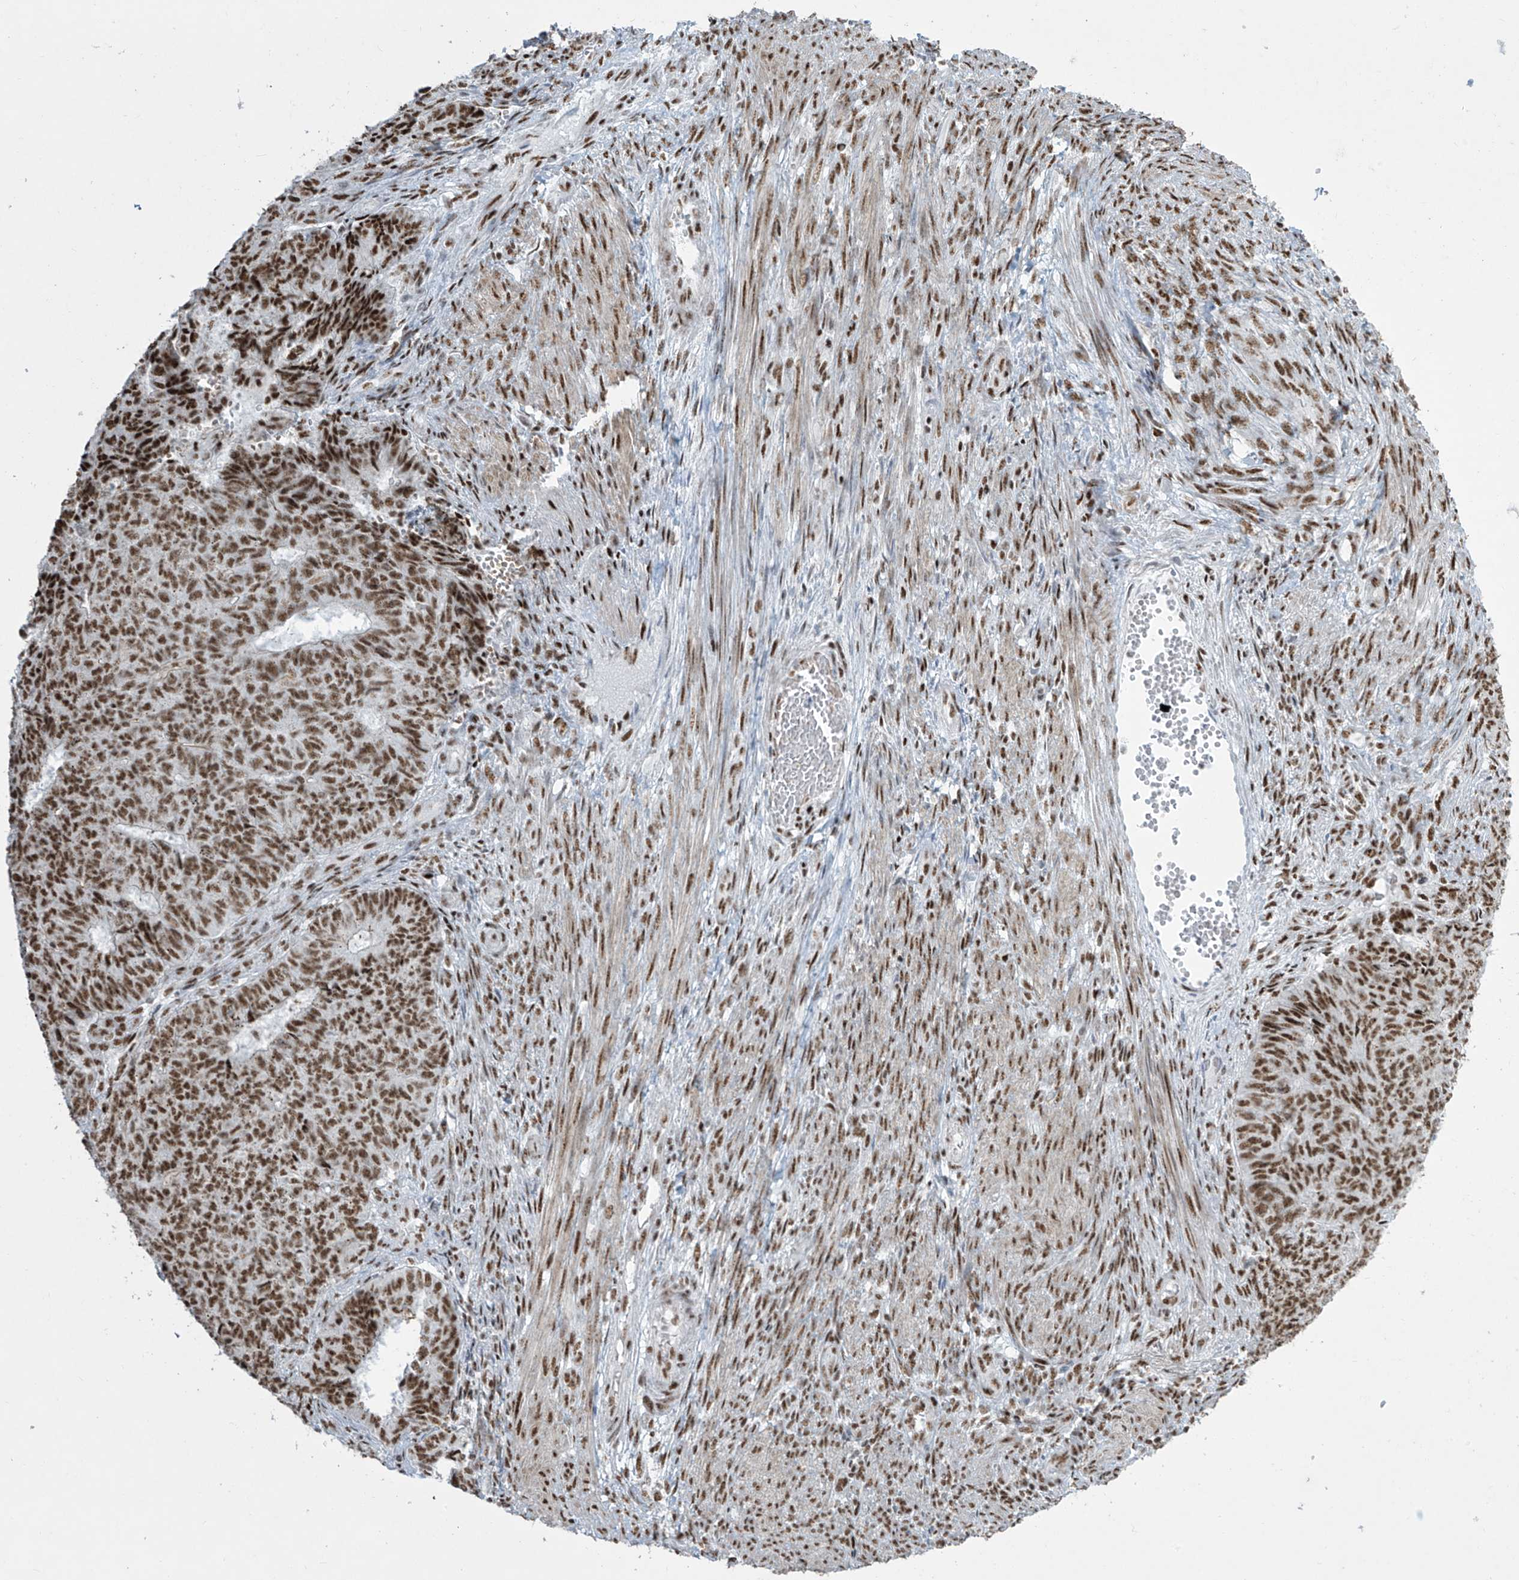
{"staining": {"intensity": "strong", "quantity": ">75%", "location": "nuclear"}, "tissue": "endometrial cancer", "cell_type": "Tumor cells", "image_type": "cancer", "snomed": [{"axis": "morphology", "description": "Adenocarcinoma, NOS"}, {"axis": "topography", "description": "Endometrium"}], "caption": "Endometrial adenocarcinoma stained with DAB (3,3'-diaminobenzidine) immunohistochemistry (IHC) shows high levels of strong nuclear staining in approximately >75% of tumor cells.", "gene": "MS4A6A", "patient": {"sex": "female", "age": 32}}